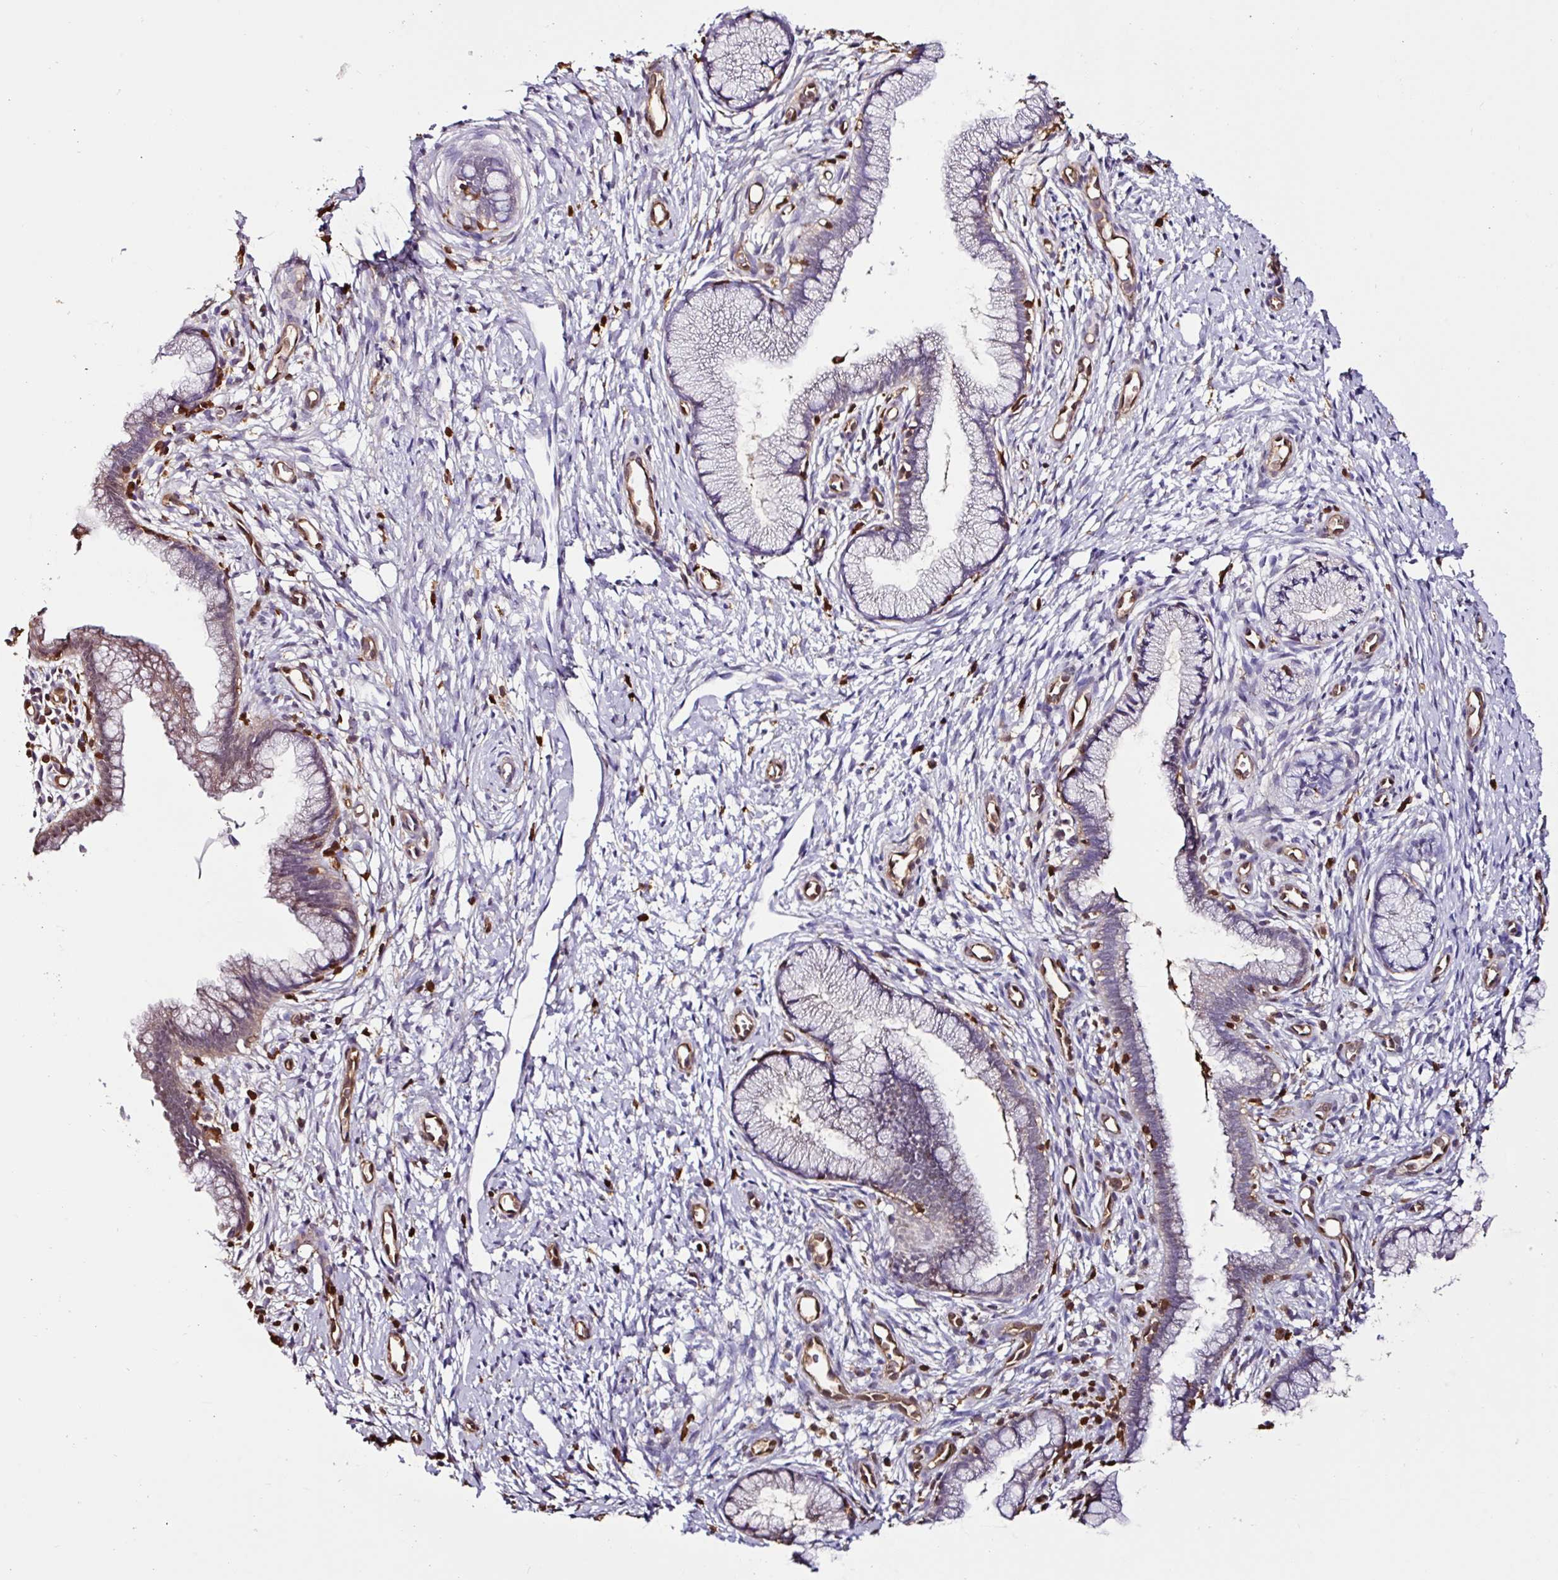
{"staining": {"intensity": "weak", "quantity": "<25%", "location": "cytoplasmic/membranous"}, "tissue": "cervix", "cell_type": "Glandular cells", "image_type": "normal", "snomed": [{"axis": "morphology", "description": "Normal tissue, NOS"}, {"axis": "topography", "description": "Cervix"}], "caption": "High power microscopy image of an IHC image of benign cervix, revealing no significant staining in glandular cells. (IHC, brightfield microscopy, high magnification).", "gene": "ARHGDIB", "patient": {"sex": "female", "age": 36}}